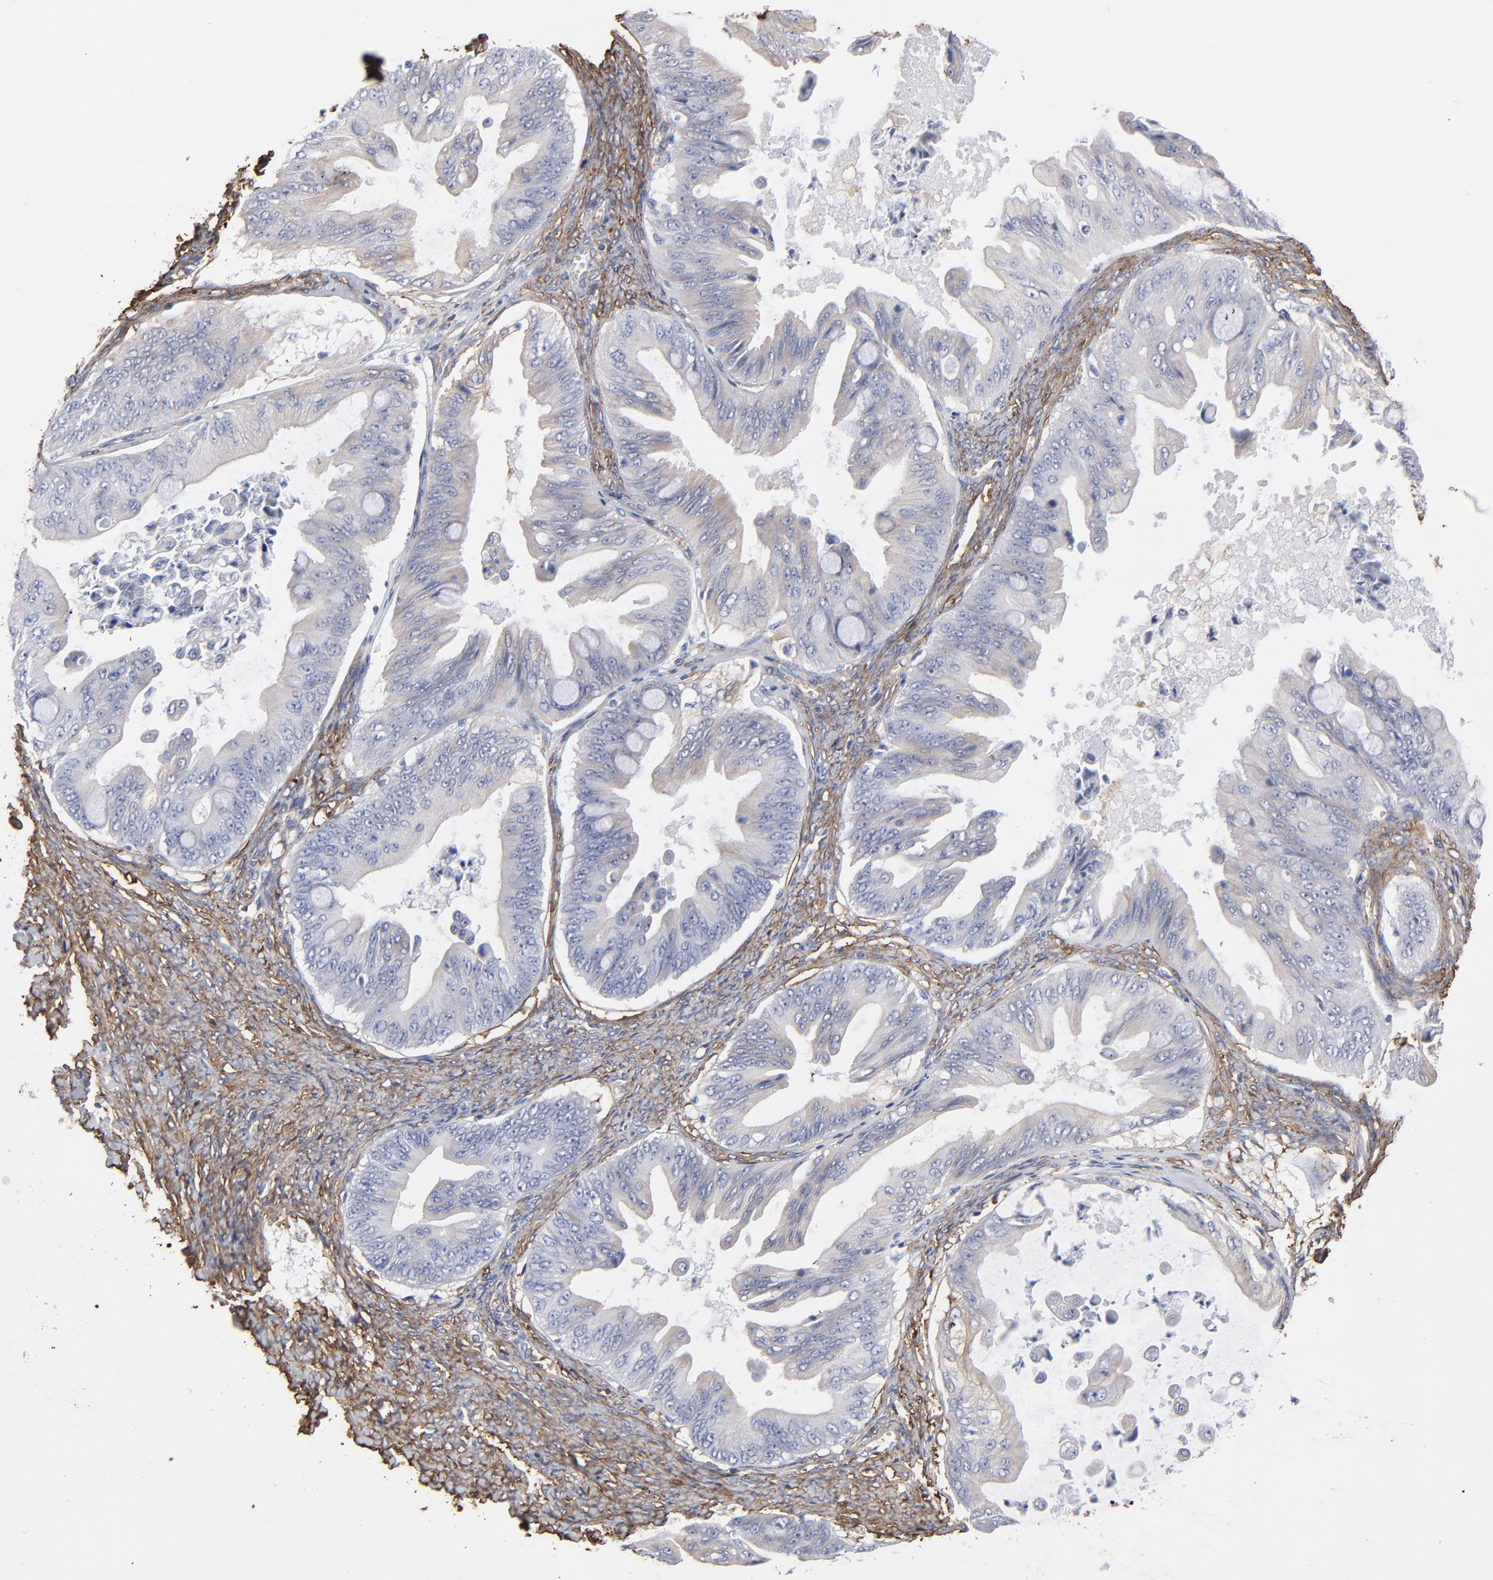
{"staining": {"intensity": "negative", "quantity": "none", "location": "none"}, "tissue": "ovarian cancer", "cell_type": "Tumor cells", "image_type": "cancer", "snomed": [{"axis": "morphology", "description": "Cystadenocarcinoma, mucinous, NOS"}, {"axis": "topography", "description": "Ovary"}], "caption": "An immunohistochemistry (IHC) image of ovarian cancer is shown. There is no staining in tumor cells of ovarian cancer.", "gene": "CILP", "patient": {"sex": "female", "age": 37}}